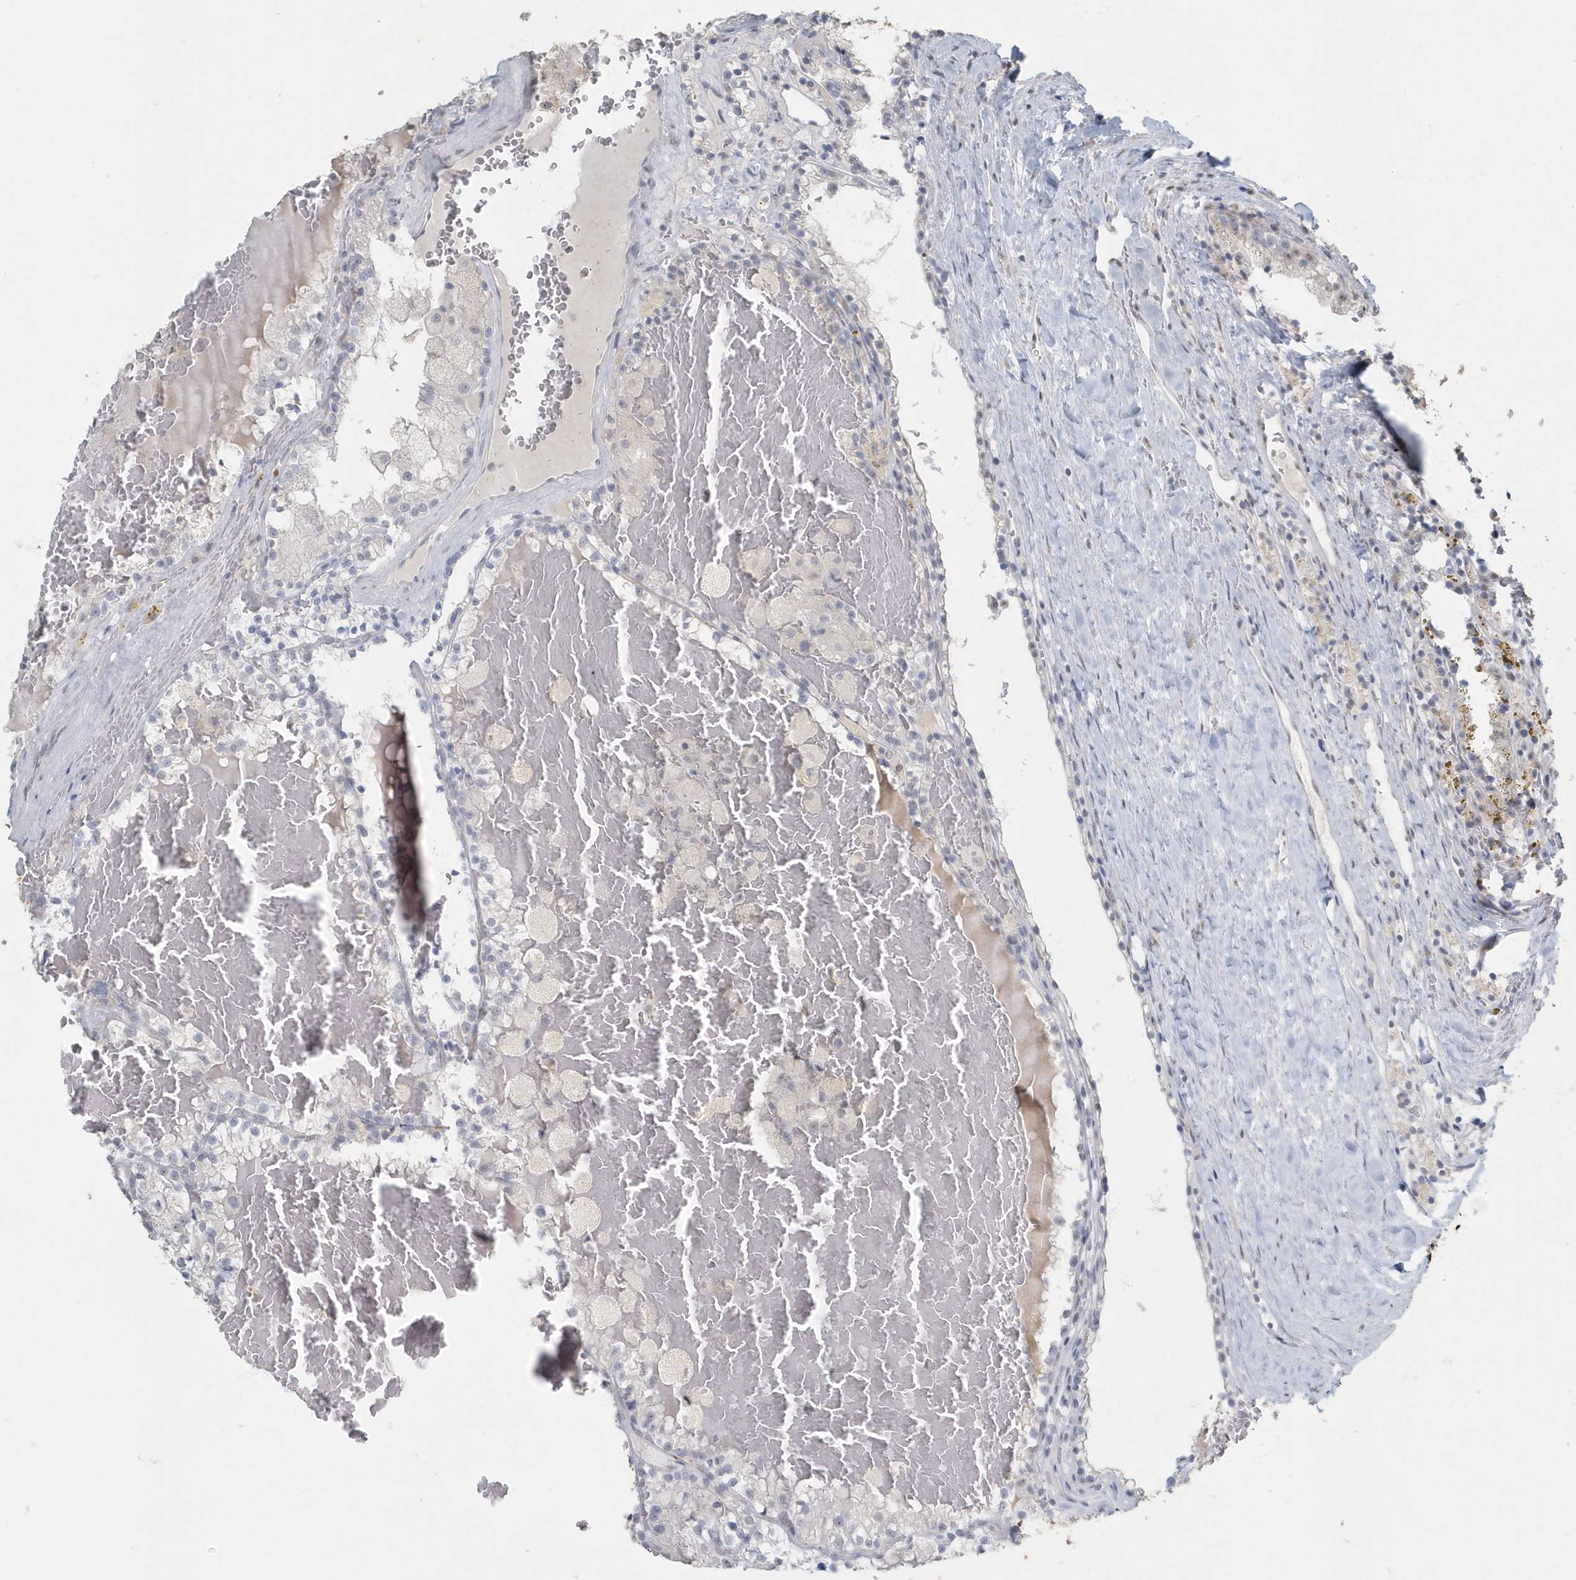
{"staining": {"intensity": "negative", "quantity": "none", "location": "none"}, "tissue": "renal cancer", "cell_type": "Tumor cells", "image_type": "cancer", "snomed": [{"axis": "morphology", "description": "Adenocarcinoma, NOS"}, {"axis": "topography", "description": "Kidney"}], "caption": "The photomicrograph reveals no significant expression in tumor cells of renal cancer. (DAB (3,3'-diaminobenzidine) immunohistochemistry visualized using brightfield microscopy, high magnification).", "gene": "MYOT", "patient": {"sex": "female", "age": 56}}